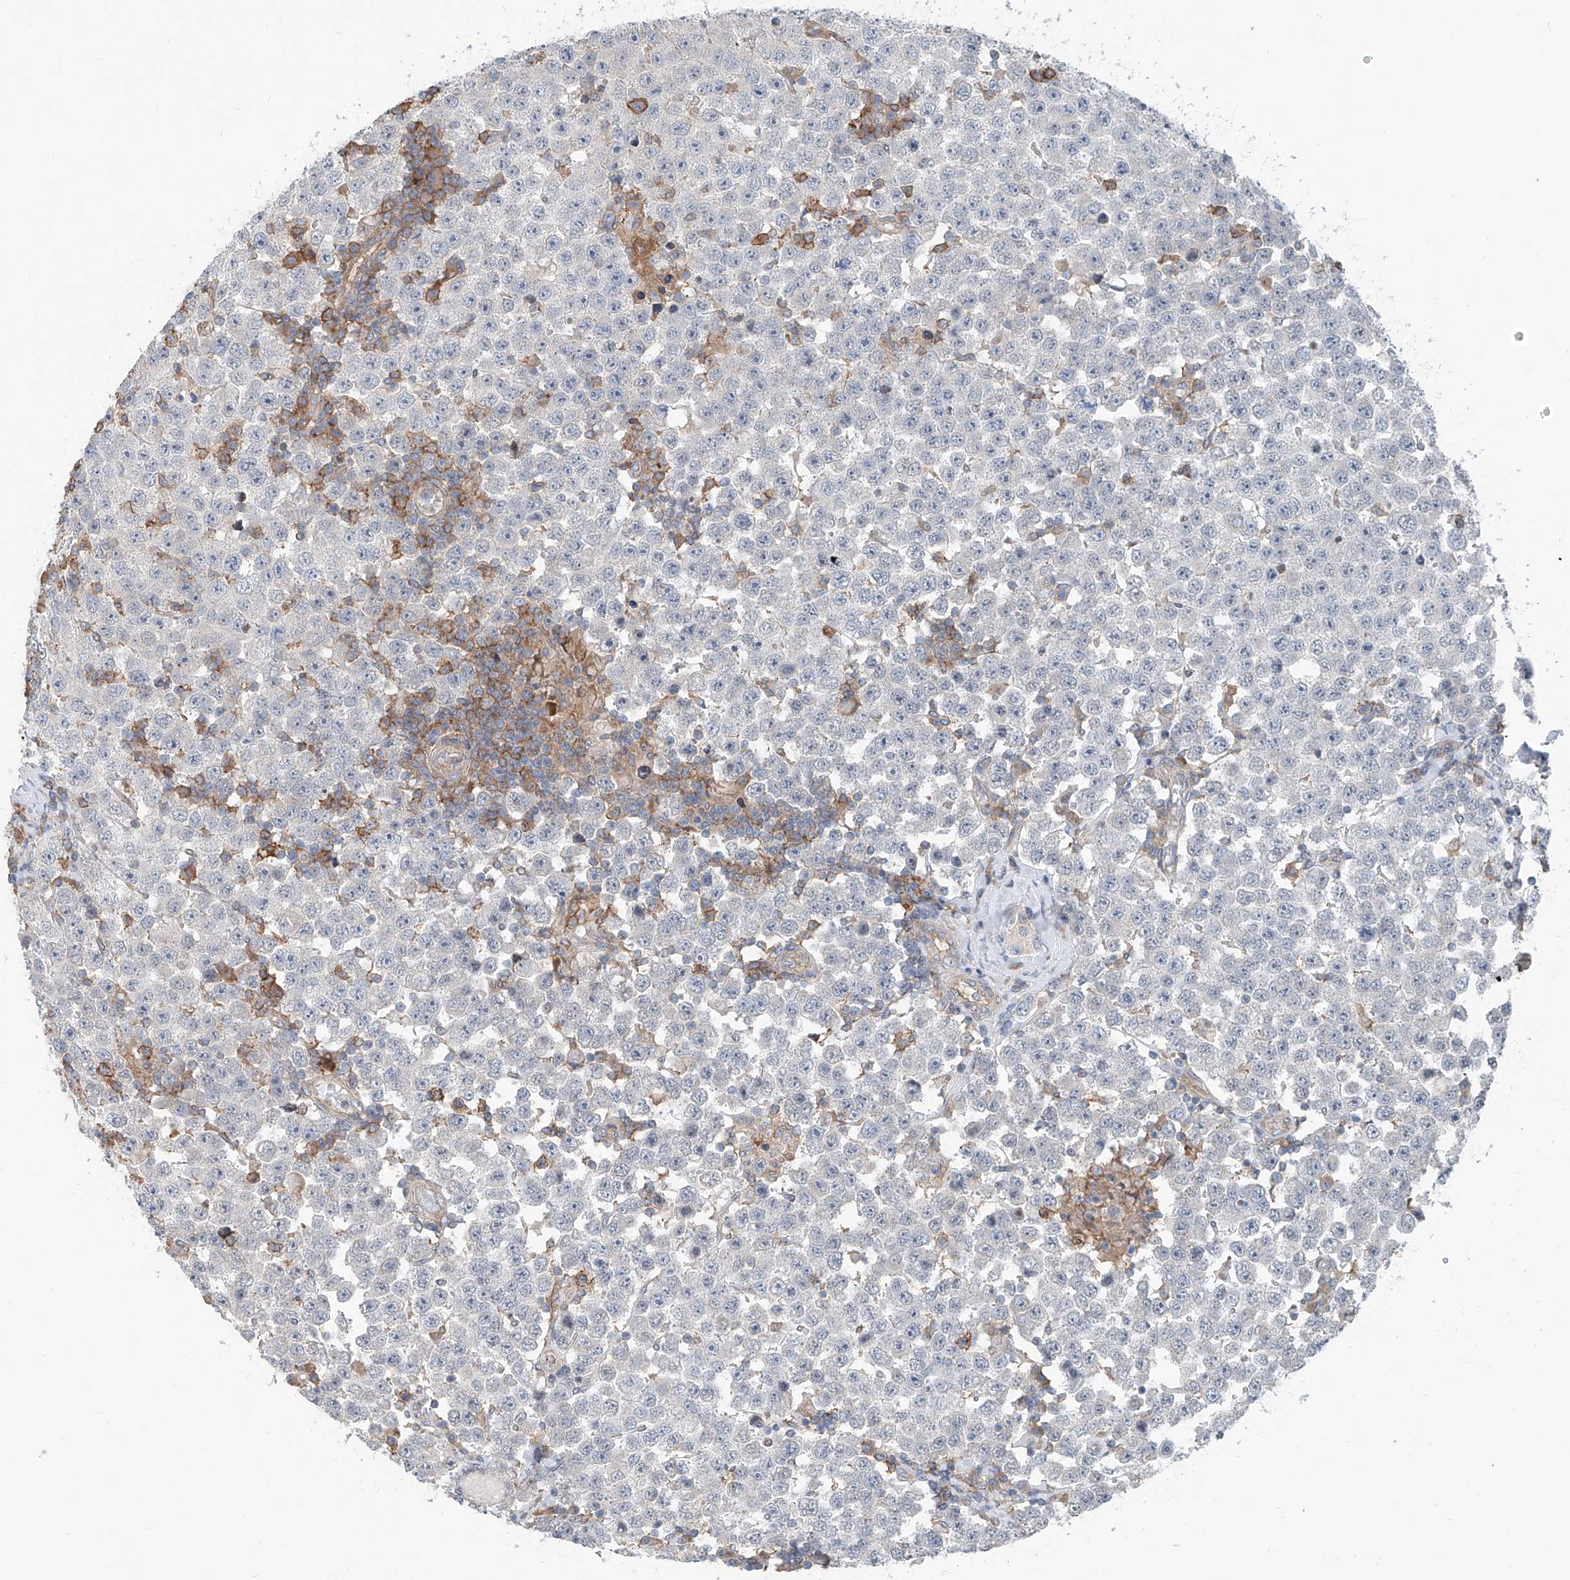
{"staining": {"intensity": "negative", "quantity": "none", "location": "none"}, "tissue": "testis cancer", "cell_type": "Tumor cells", "image_type": "cancer", "snomed": [{"axis": "morphology", "description": "Seminoma, NOS"}, {"axis": "topography", "description": "Testis"}], "caption": "Immunohistochemistry photomicrograph of neoplastic tissue: human testis seminoma stained with DAB (3,3'-diaminobenzidine) displays no significant protein staining in tumor cells.", "gene": "KCNK10", "patient": {"sex": "male", "age": 28}}